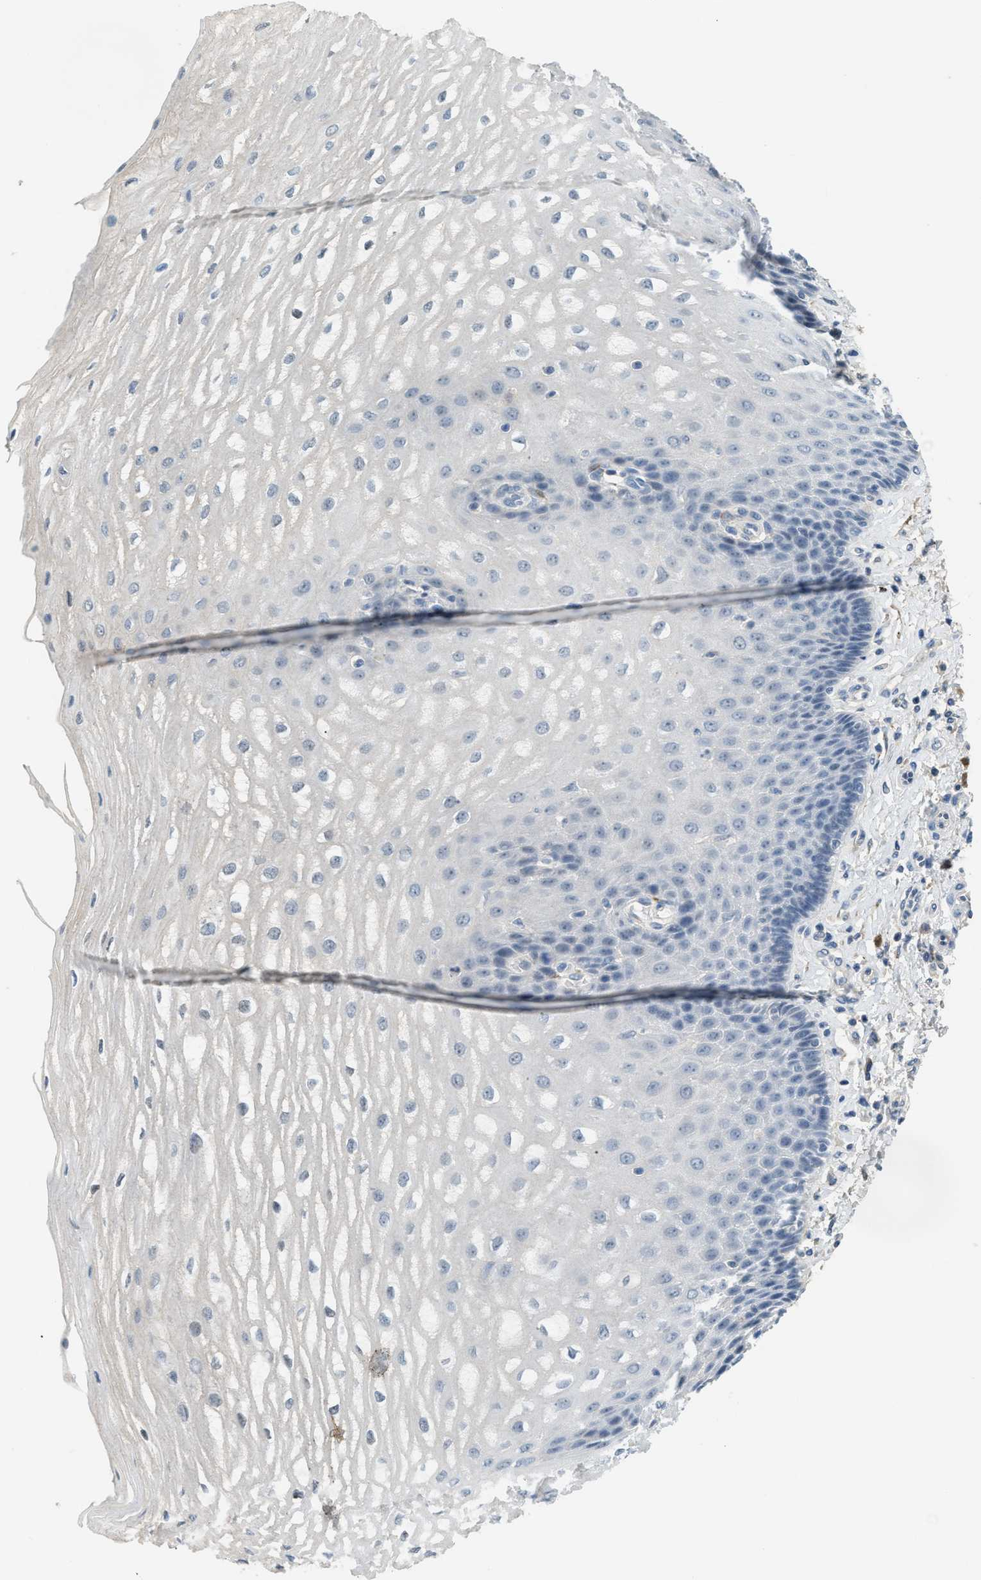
{"staining": {"intensity": "negative", "quantity": "none", "location": "none"}, "tissue": "esophagus", "cell_type": "Squamous epithelial cells", "image_type": "normal", "snomed": [{"axis": "morphology", "description": "Normal tissue, NOS"}, {"axis": "topography", "description": "Esophagus"}], "caption": "Protein analysis of unremarkable esophagus shows no significant expression in squamous epithelial cells.", "gene": "TMEM154", "patient": {"sex": "male", "age": 54}}